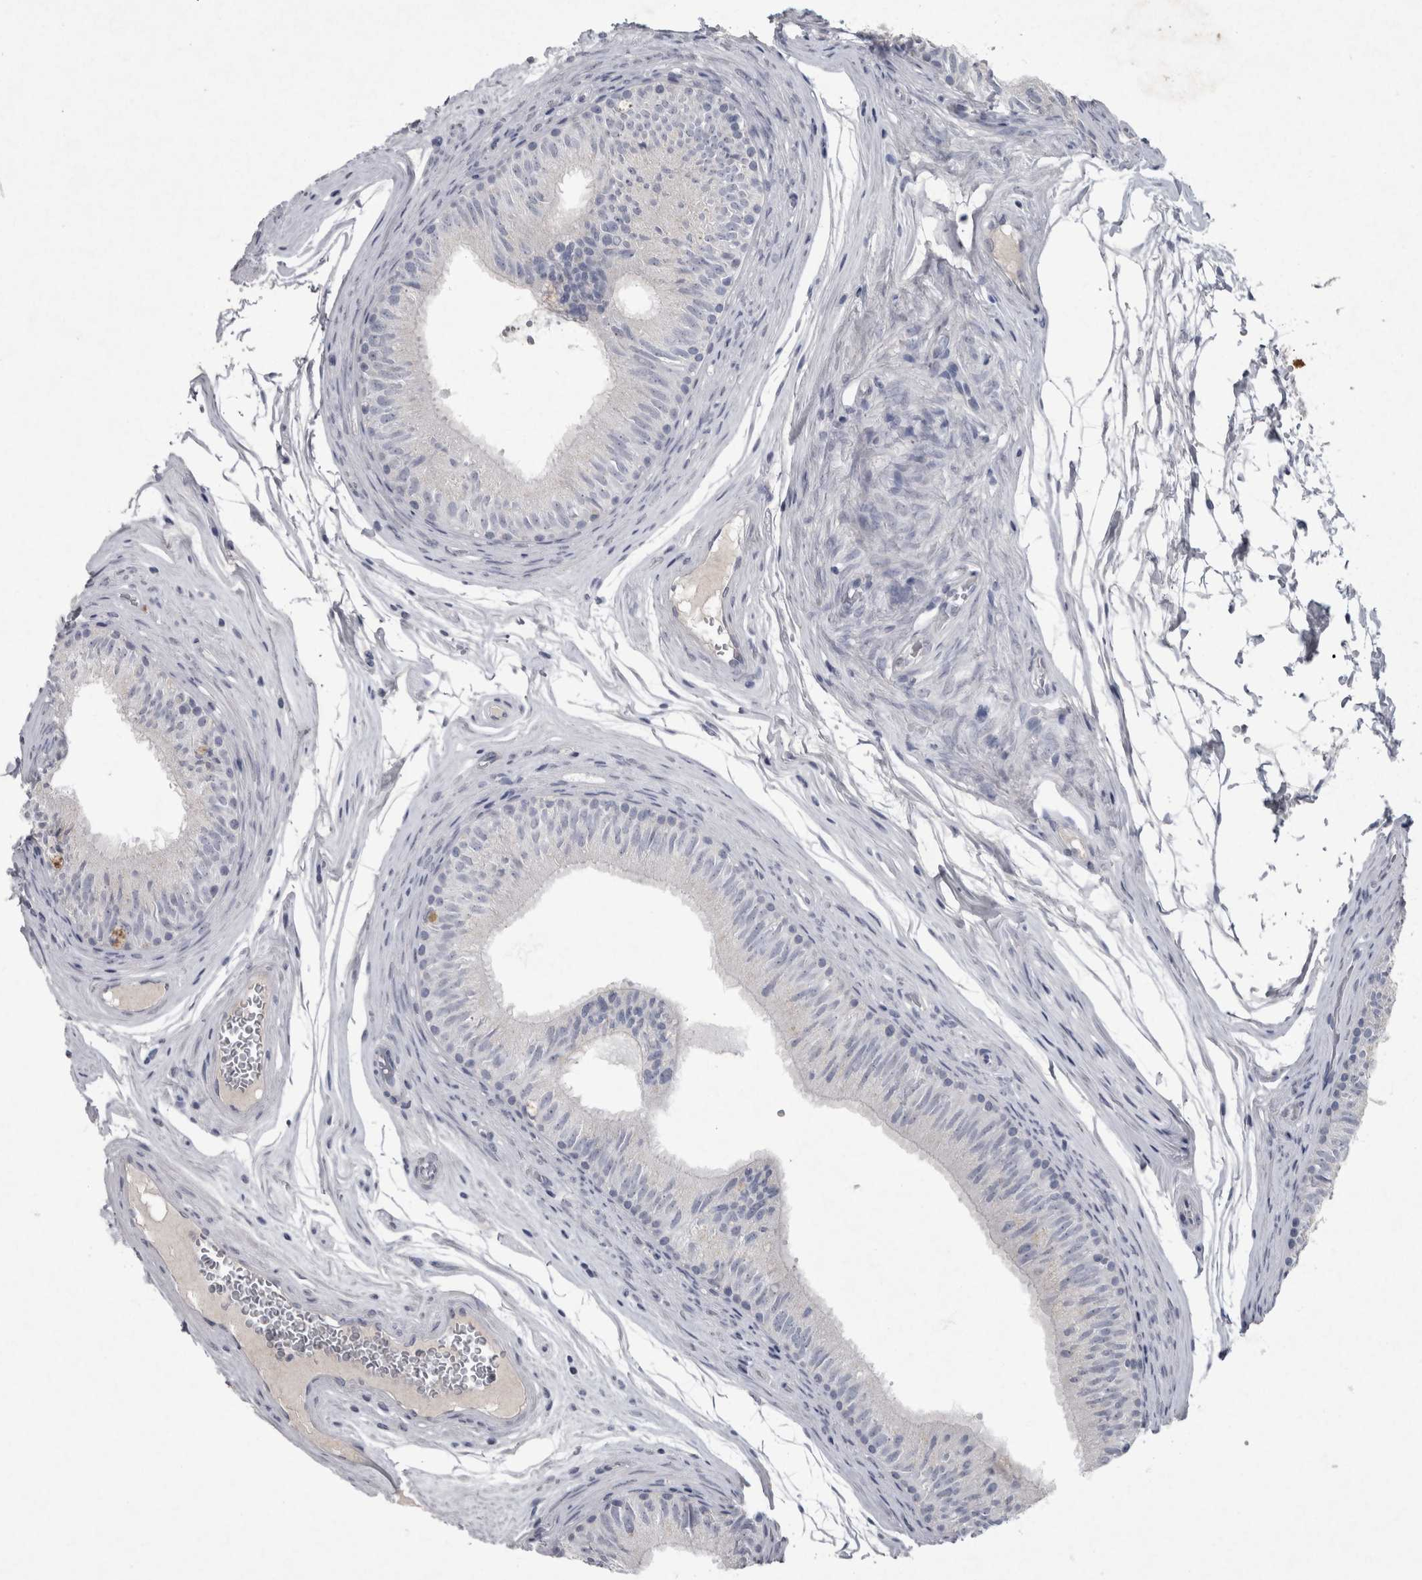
{"staining": {"intensity": "negative", "quantity": "none", "location": "none"}, "tissue": "epididymis", "cell_type": "Glandular cells", "image_type": "normal", "snomed": [{"axis": "morphology", "description": "Normal tissue, NOS"}, {"axis": "topography", "description": "Epididymis"}], "caption": "Immunohistochemistry of benign epididymis demonstrates no positivity in glandular cells.", "gene": "PDX1", "patient": {"sex": "male", "age": 36}}